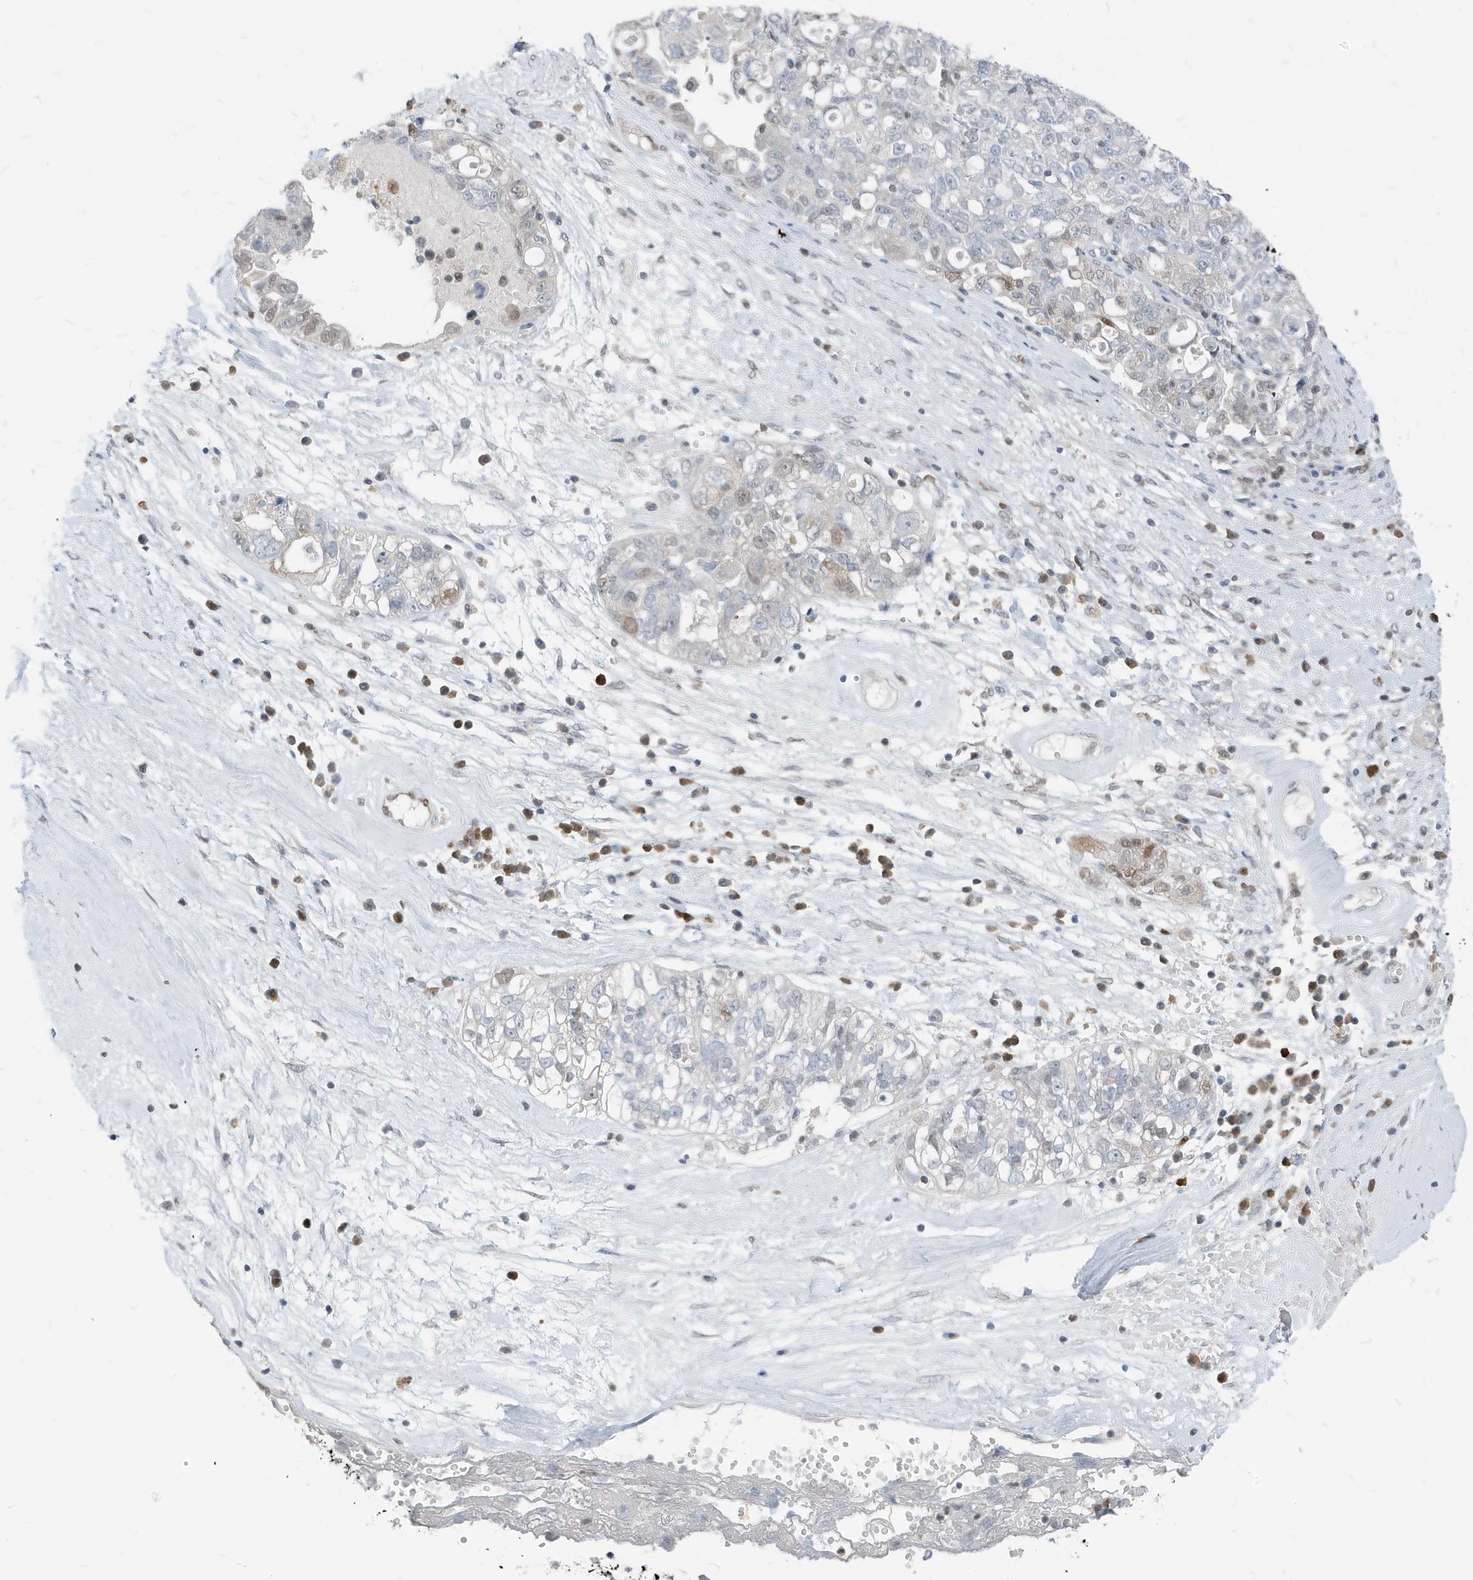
{"staining": {"intensity": "weak", "quantity": "<25%", "location": "nuclear"}, "tissue": "ovarian cancer", "cell_type": "Tumor cells", "image_type": "cancer", "snomed": [{"axis": "morphology", "description": "Carcinoma, NOS"}, {"axis": "morphology", "description": "Cystadenocarcinoma, serous, NOS"}, {"axis": "topography", "description": "Ovary"}], "caption": "Immunohistochemical staining of ovarian cancer reveals no significant staining in tumor cells. Nuclei are stained in blue.", "gene": "NCOA7", "patient": {"sex": "female", "age": 69}}